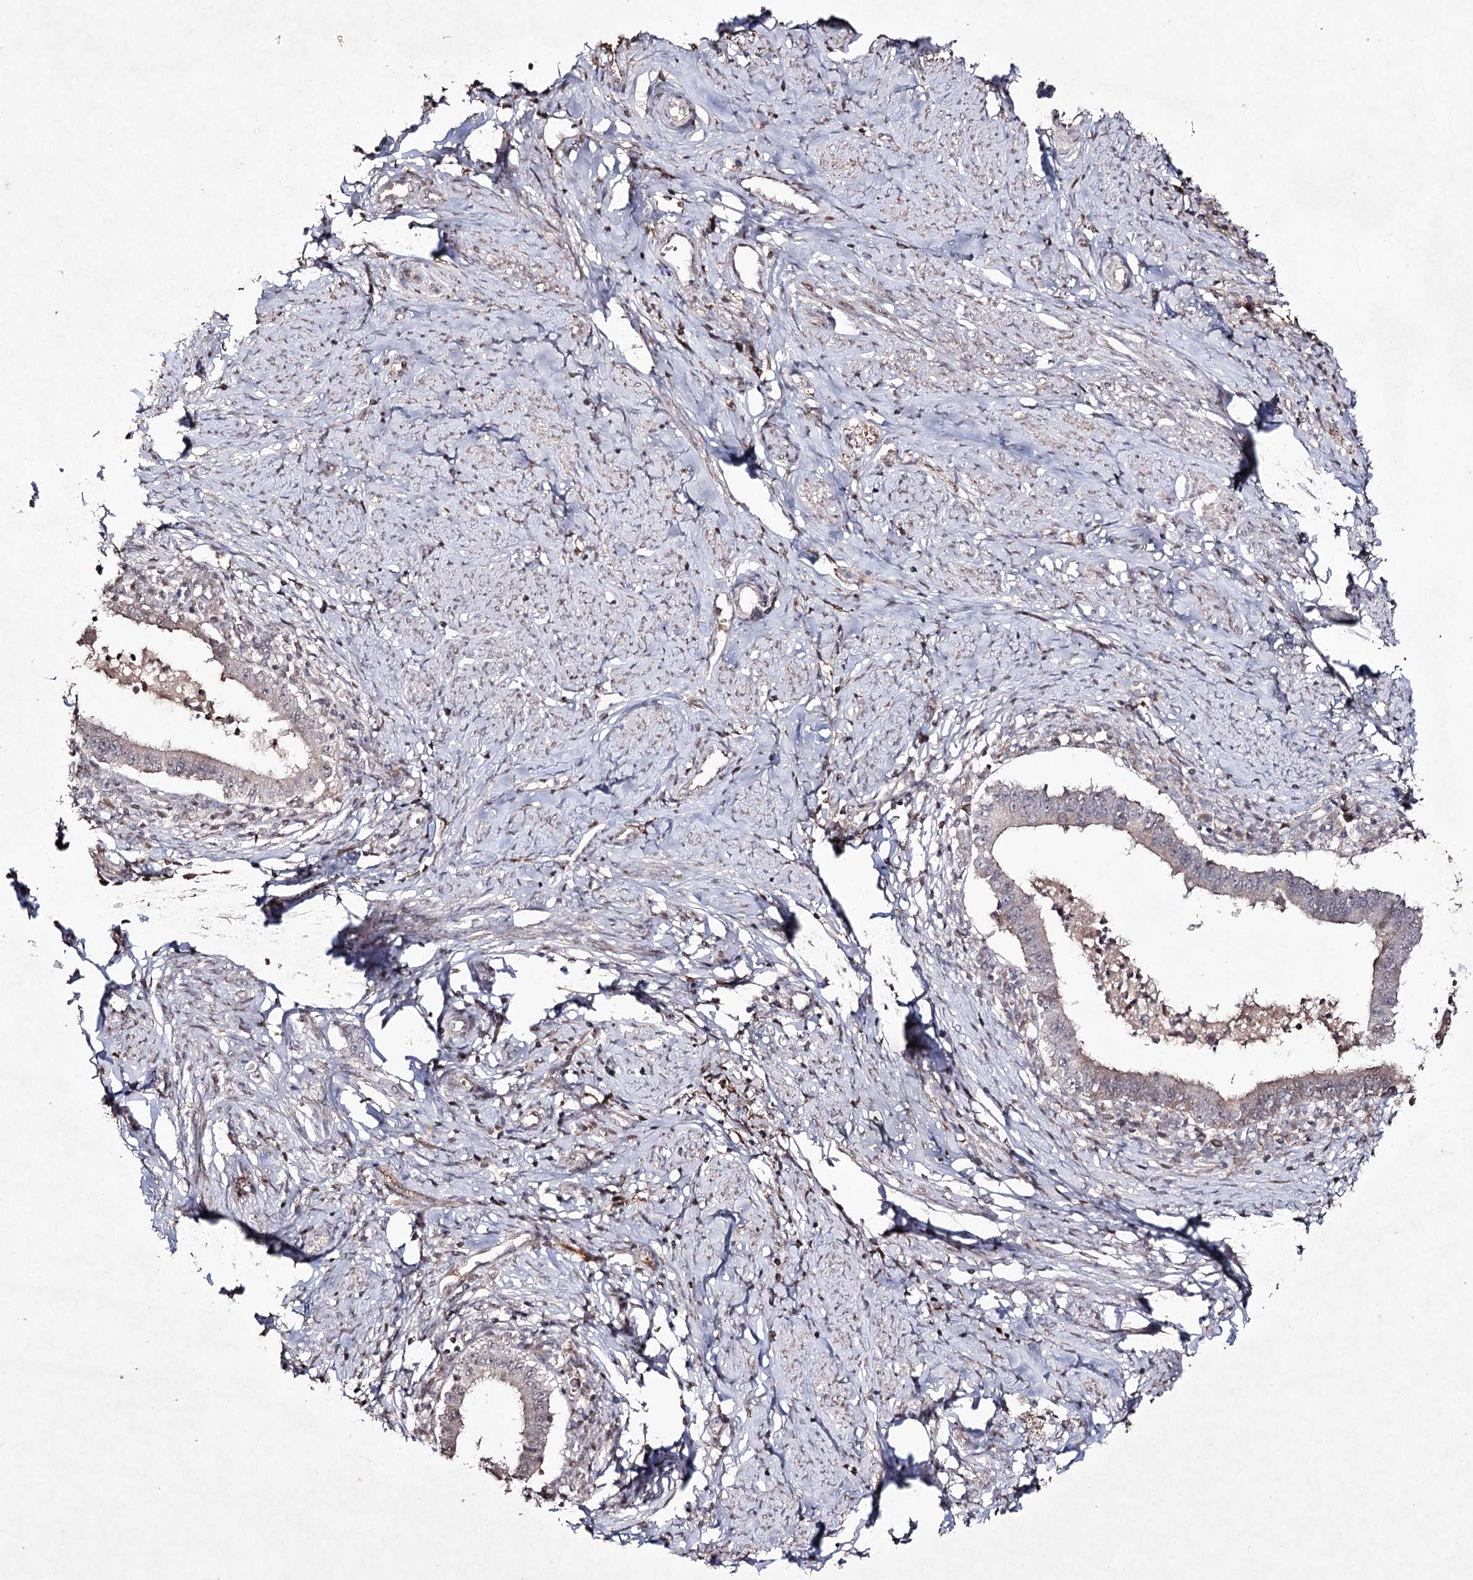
{"staining": {"intensity": "negative", "quantity": "none", "location": "none"}, "tissue": "cervical cancer", "cell_type": "Tumor cells", "image_type": "cancer", "snomed": [{"axis": "morphology", "description": "Adenocarcinoma, NOS"}, {"axis": "topography", "description": "Cervix"}], "caption": "A micrograph of cervical cancer (adenocarcinoma) stained for a protein reveals no brown staining in tumor cells.", "gene": "SYNGR3", "patient": {"sex": "female", "age": 36}}